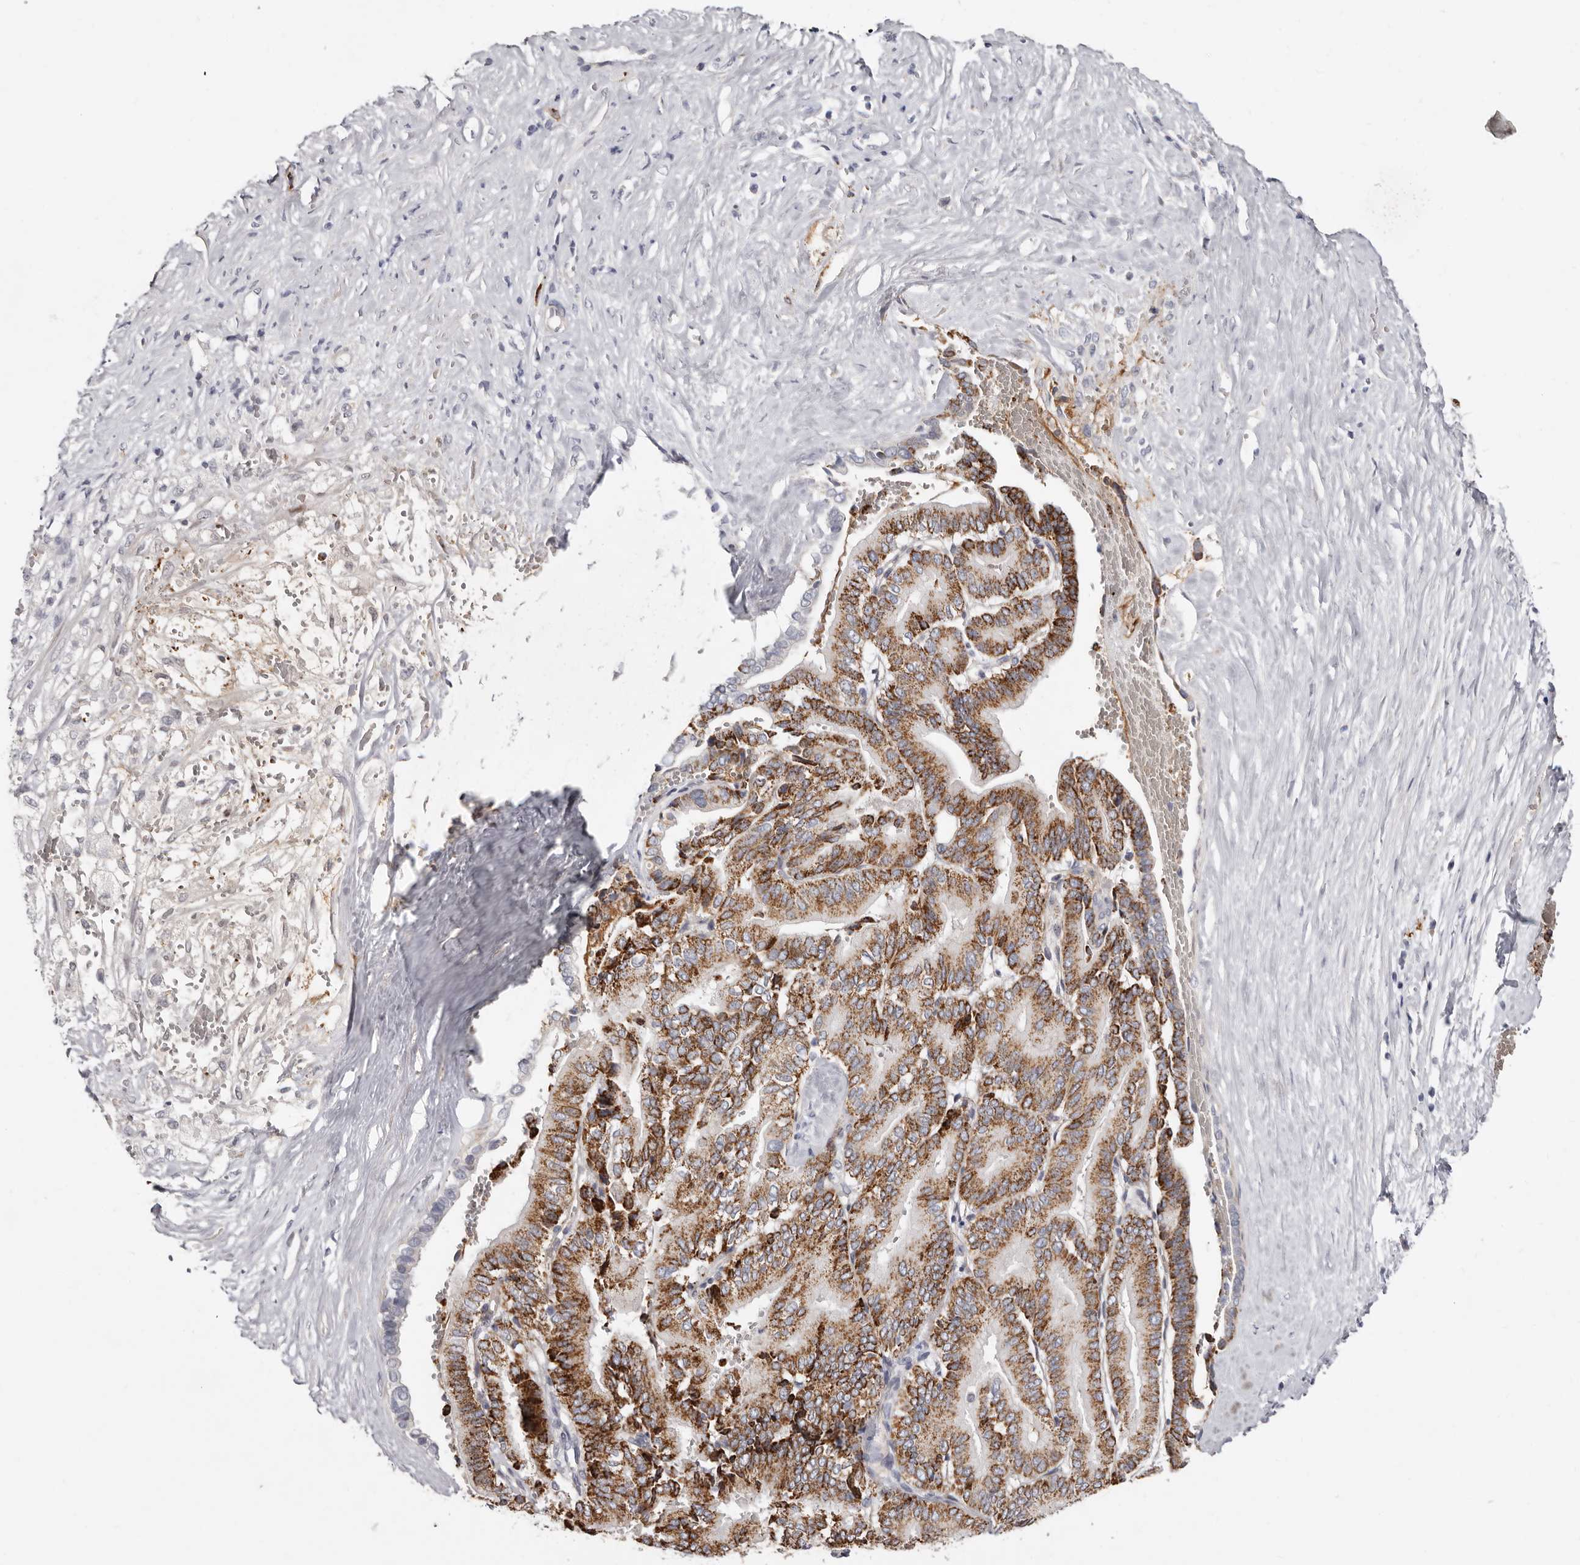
{"staining": {"intensity": "moderate", "quantity": ">75%", "location": "cytoplasmic/membranous"}, "tissue": "liver cancer", "cell_type": "Tumor cells", "image_type": "cancer", "snomed": [{"axis": "morphology", "description": "Cholangiocarcinoma"}, {"axis": "topography", "description": "Liver"}], "caption": "Moderate cytoplasmic/membranous protein expression is identified in about >75% of tumor cells in cholangiocarcinoma (liver).", "gene": "SPTA1", "patient": {"sex": "female", "age": 75}}